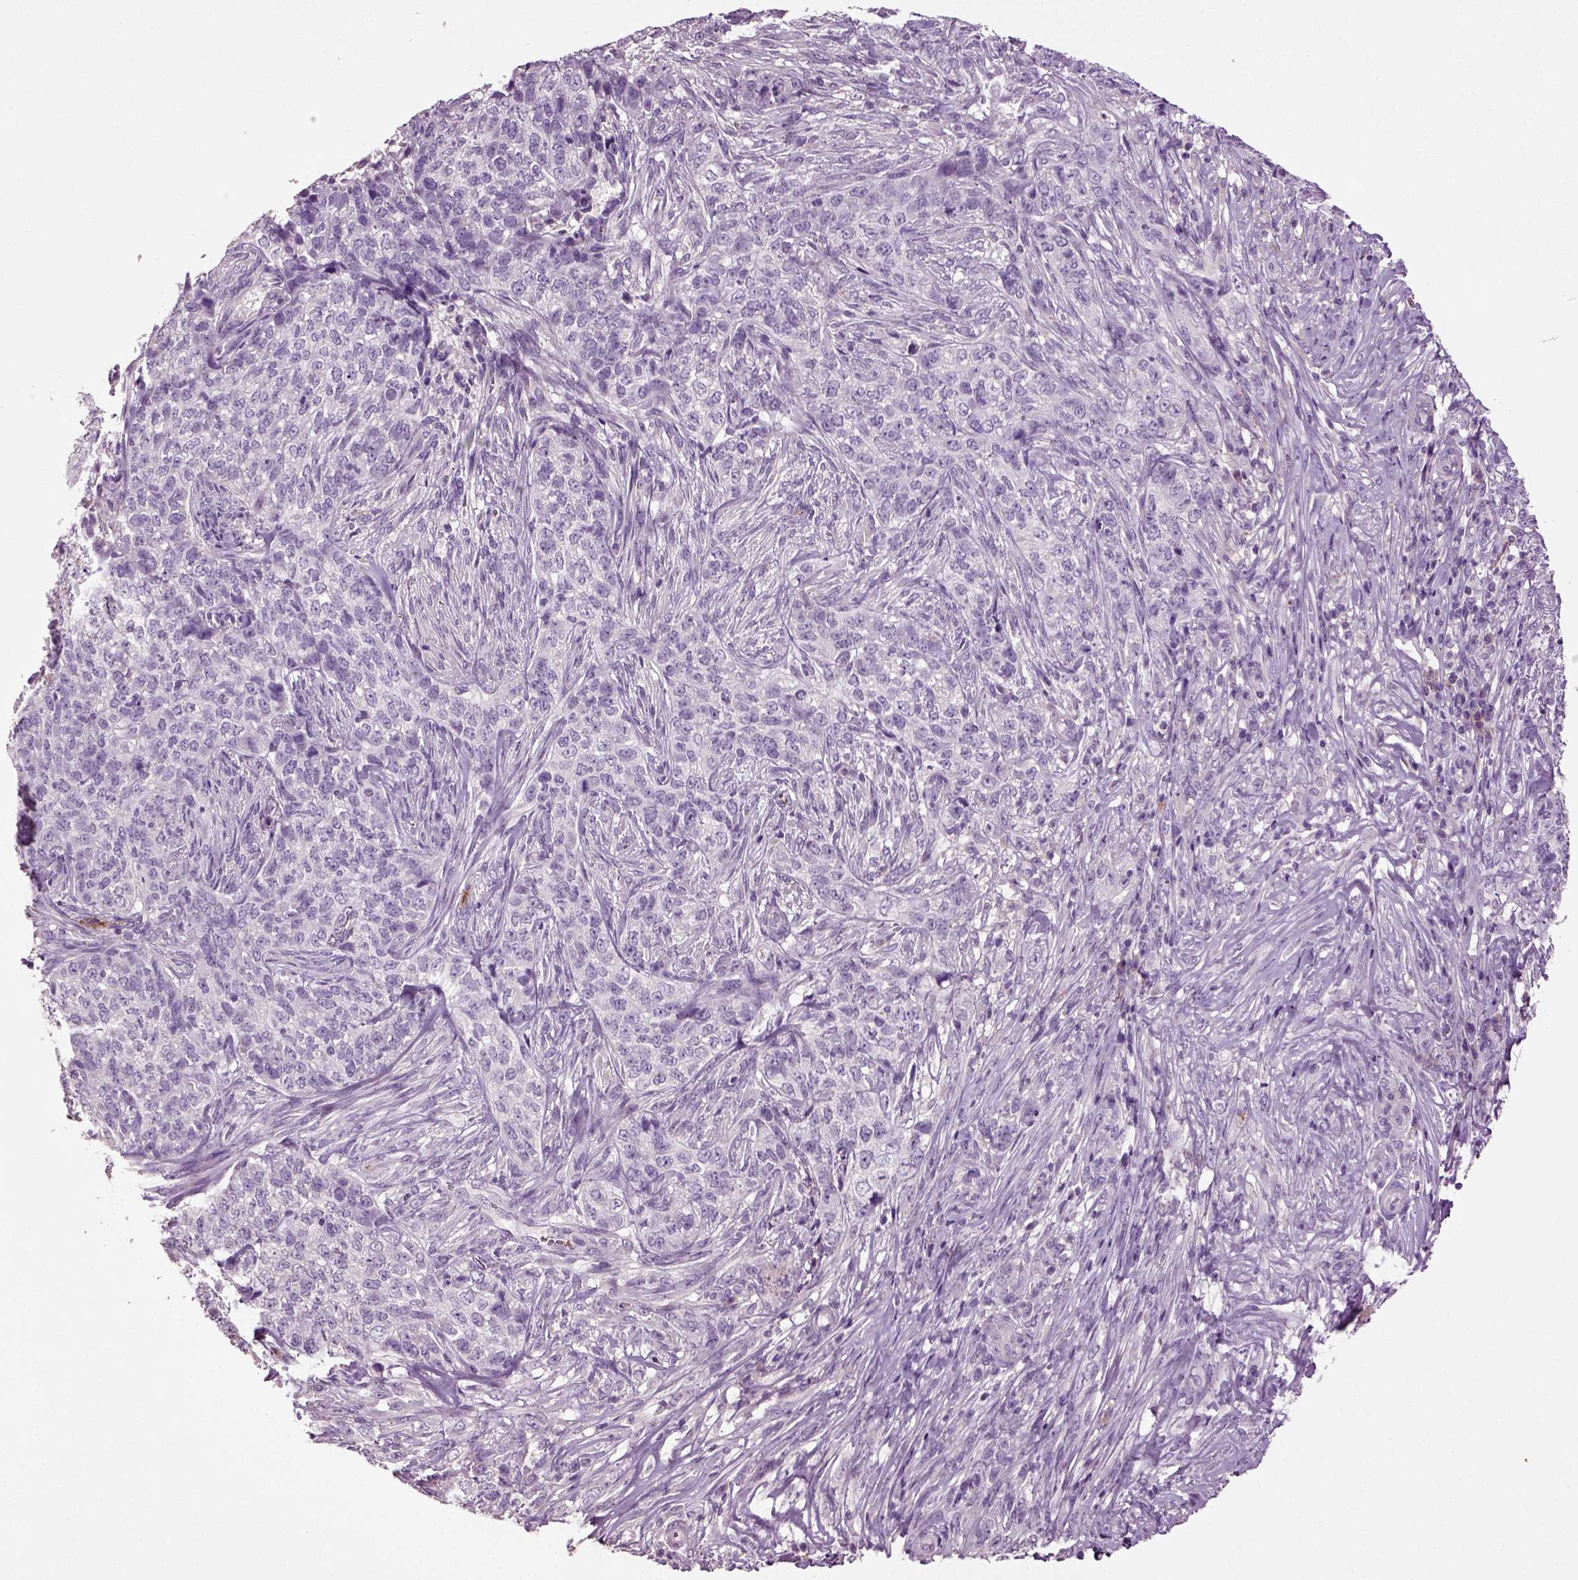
{"staining": {"intensity": "negative", "quantity": "none", "location": "none"}, "tissue": "skin cancer", "cell_type": "Tumor cells", "image_type": "cancer", "snomed": [{"axis": "morphology", "description": "Basal cell carcinoma"}, {"axis": "topography", "description": "Skin"}], "caption": "Tumor cells are negative for brown protein staining in skin cancer.", "gene": "DEFB118", "patient": {"sex": "female", "age": 69}}